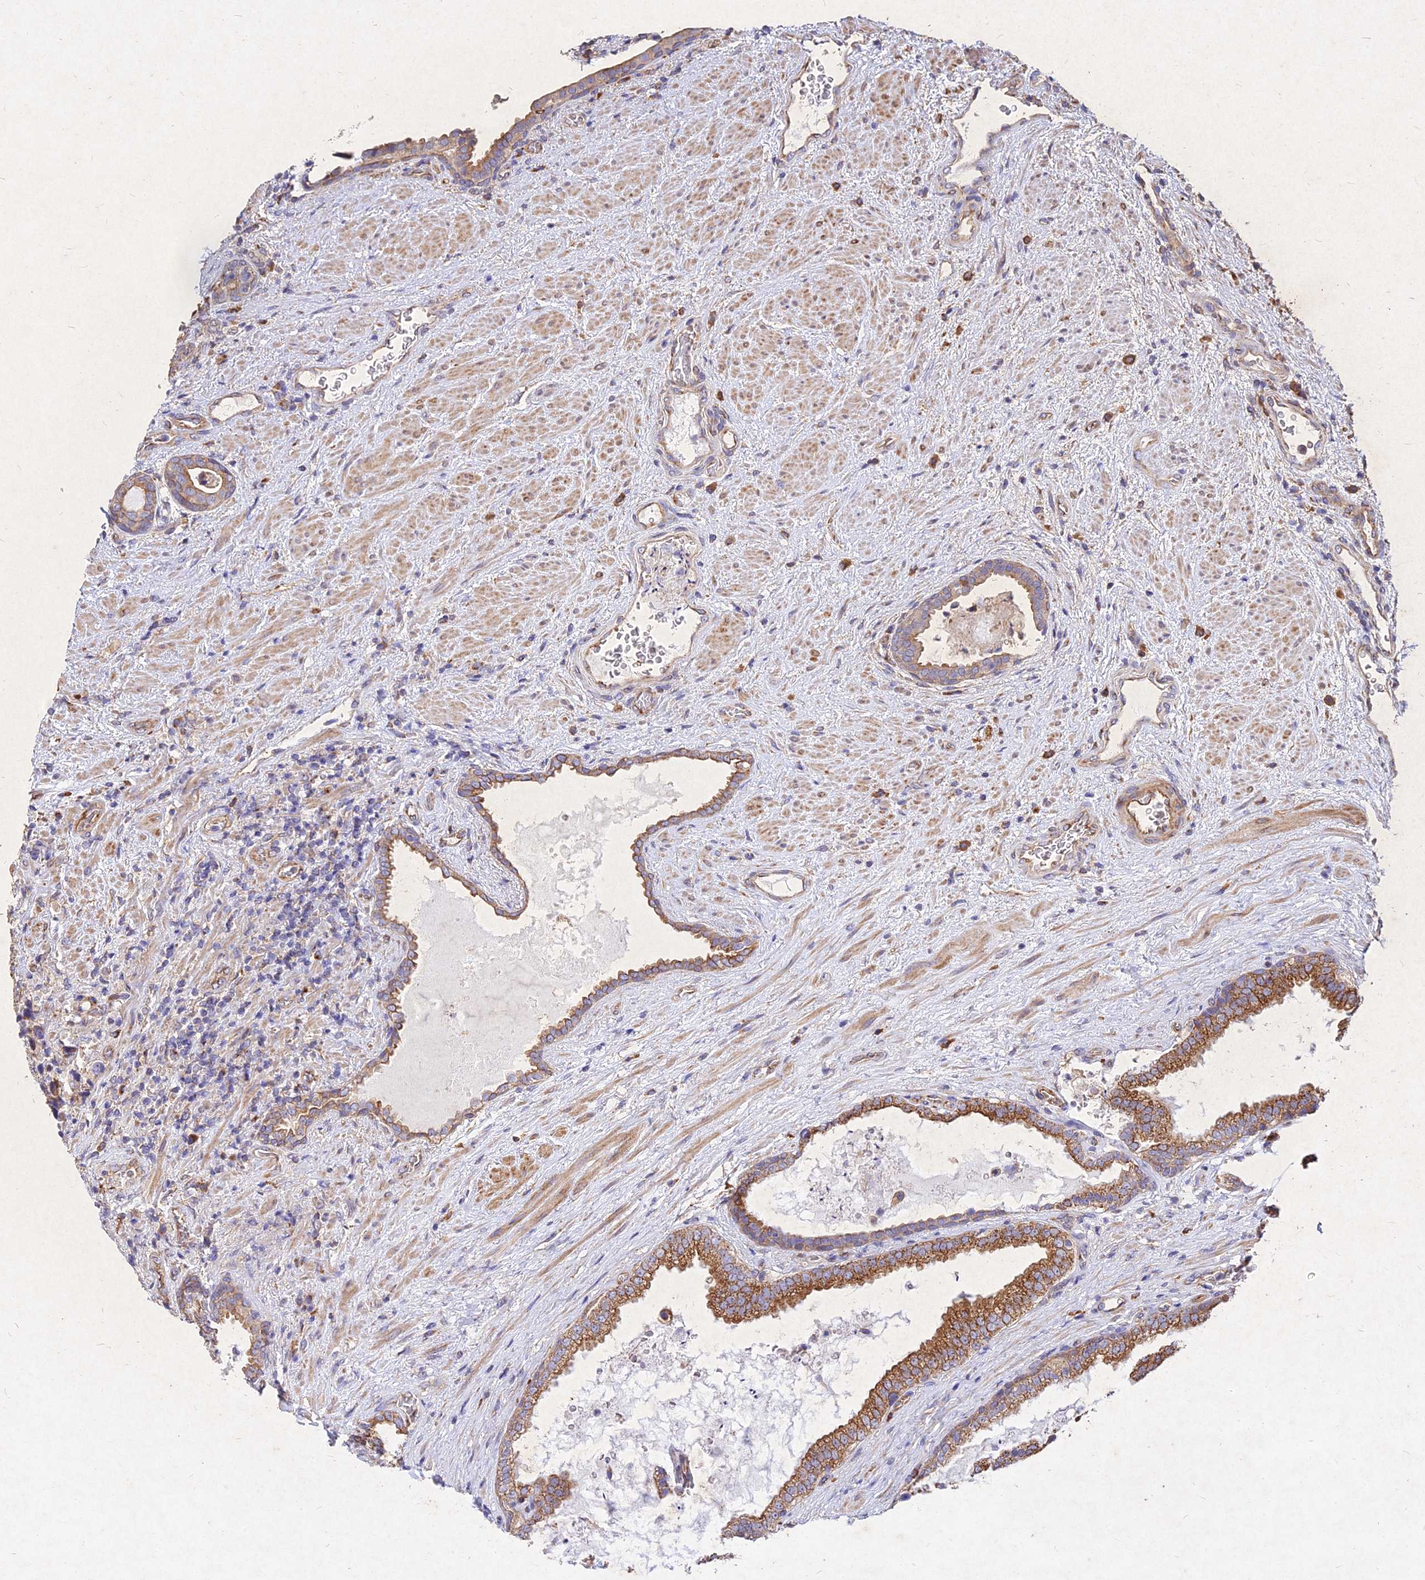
{"staining": {"intensity": "moderate", "quantity": "25%-75%", "location": "cytoplasmic/membranous"}, "tissue": "prostate cancer", "cell_type": "Tumor cells", "image_type": "cancer", "snomed": [{"axis": "morphology", "description": "Adenocarcinoma, High grade"}, {"axis": "topography", "description": "Prostate"}], "caption": "Immunohistochemistry (IHC) histopathology image of neoplastic tissue: human prostate high-grade adenocarcinoma stained using immunohistochemistry (IHC) demonstrates medium levels of moderate protein expression localized specifically in the cytoplasmic/membranous of tumor cells, appearing as a cytoplasmic/membranous brown color.", "gene": "SKA1", "patient": {"sex": "male", "age": 70}}